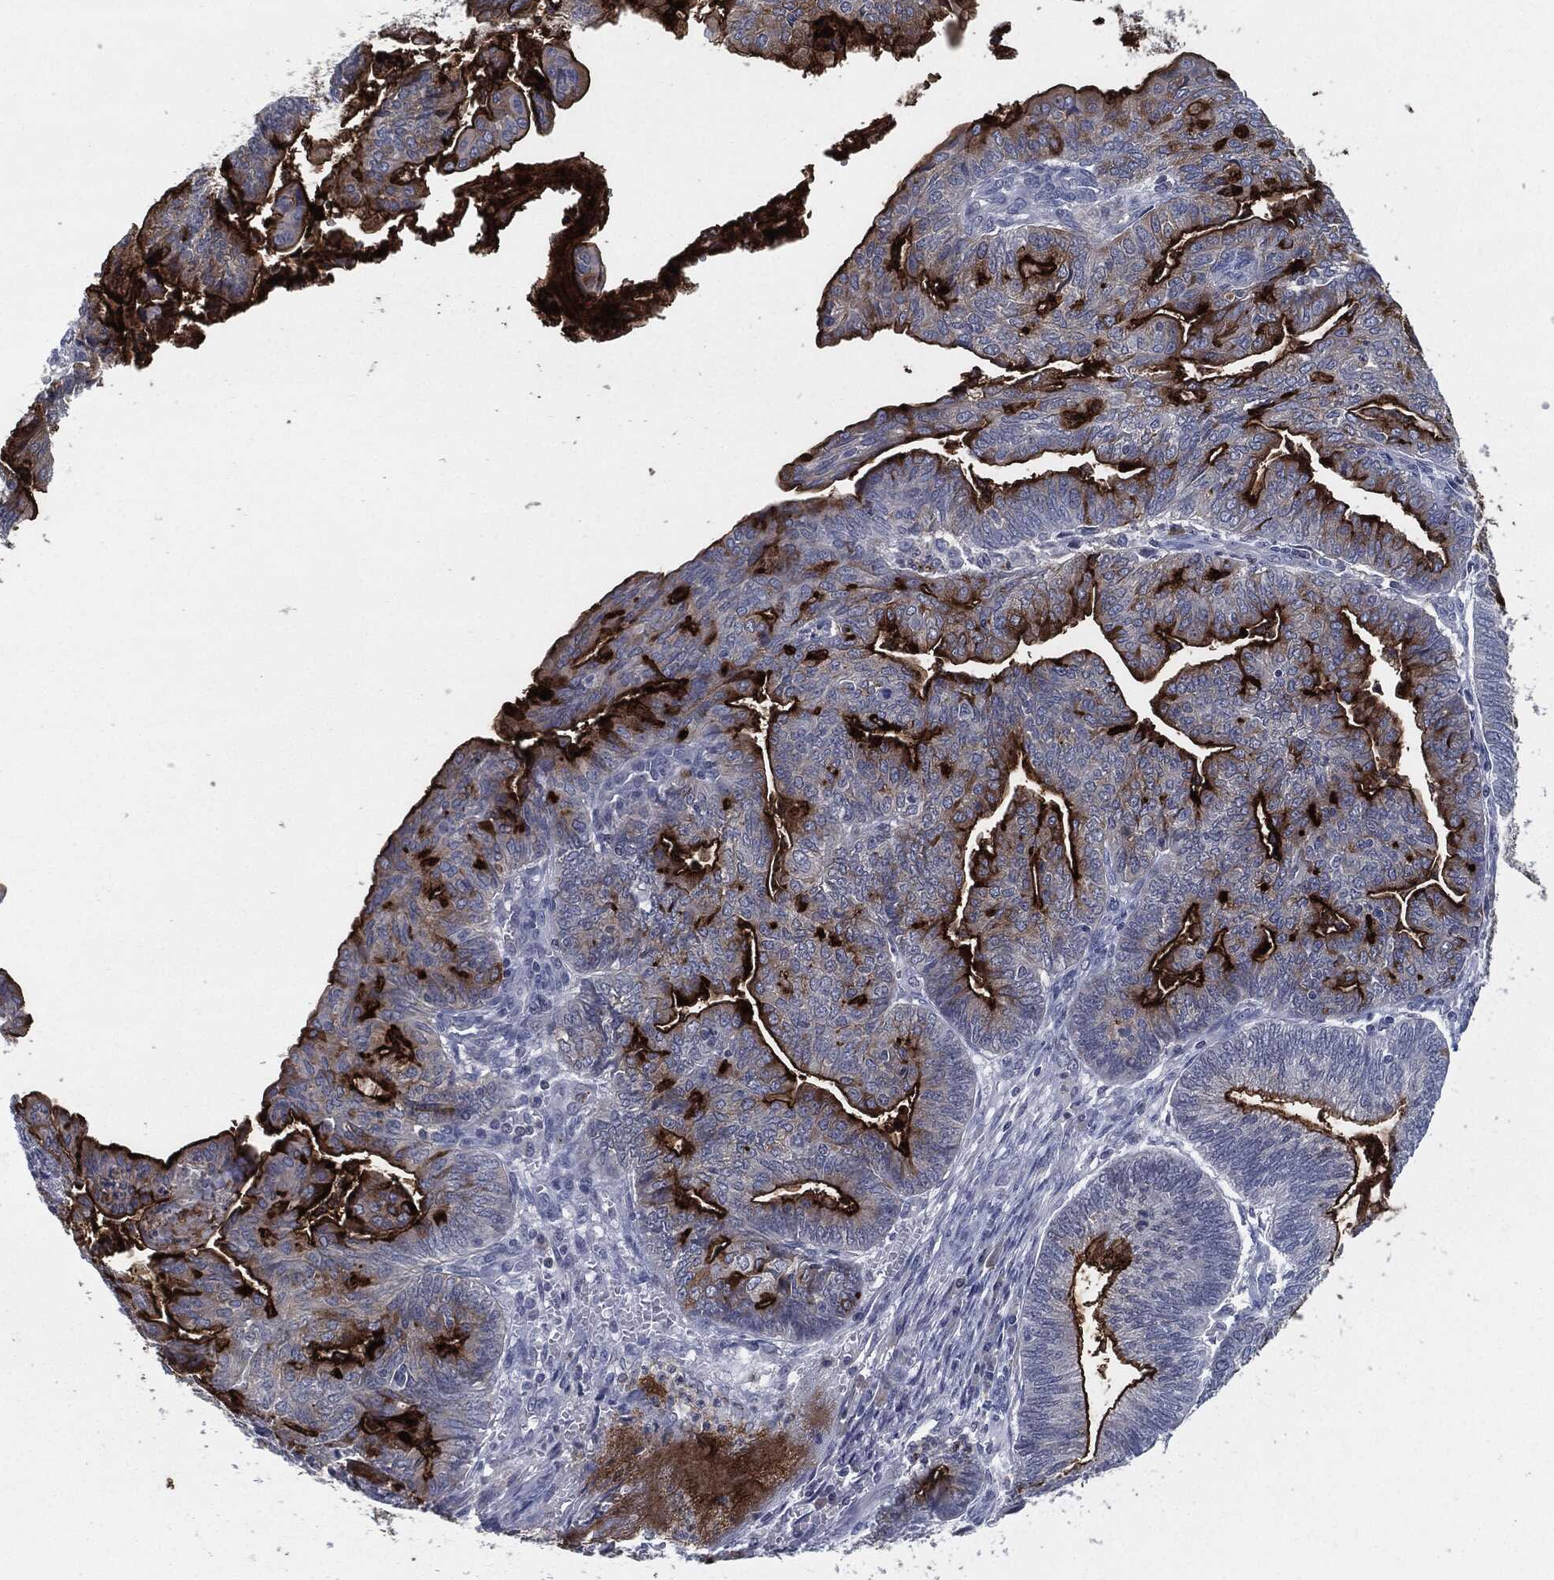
{"staining": {"intensity": "strong", "quantity": "25%-75%", "location": "cytoplasmic/membranous"}, "tissue": "endometrial cancer", "cell_type": "Tumor cells", "image_type": "cancer", "snomed": [{"axis": "morphology", "description": "Adenocarcinoma, NOS"}, {"axis": "topography", "description": "Endometrium"}], "caption": "Immunohistochemistry (IHC) (DAB (3,3'-diaminobenzidine)) staining of endometrial adenocarcinoma reveals strong cytoplasmic/membranous protein expression in approximately 25%-75% of tumor cells.", "gene": "PROM1", "patient": {"sex": "female", "age": 82}}